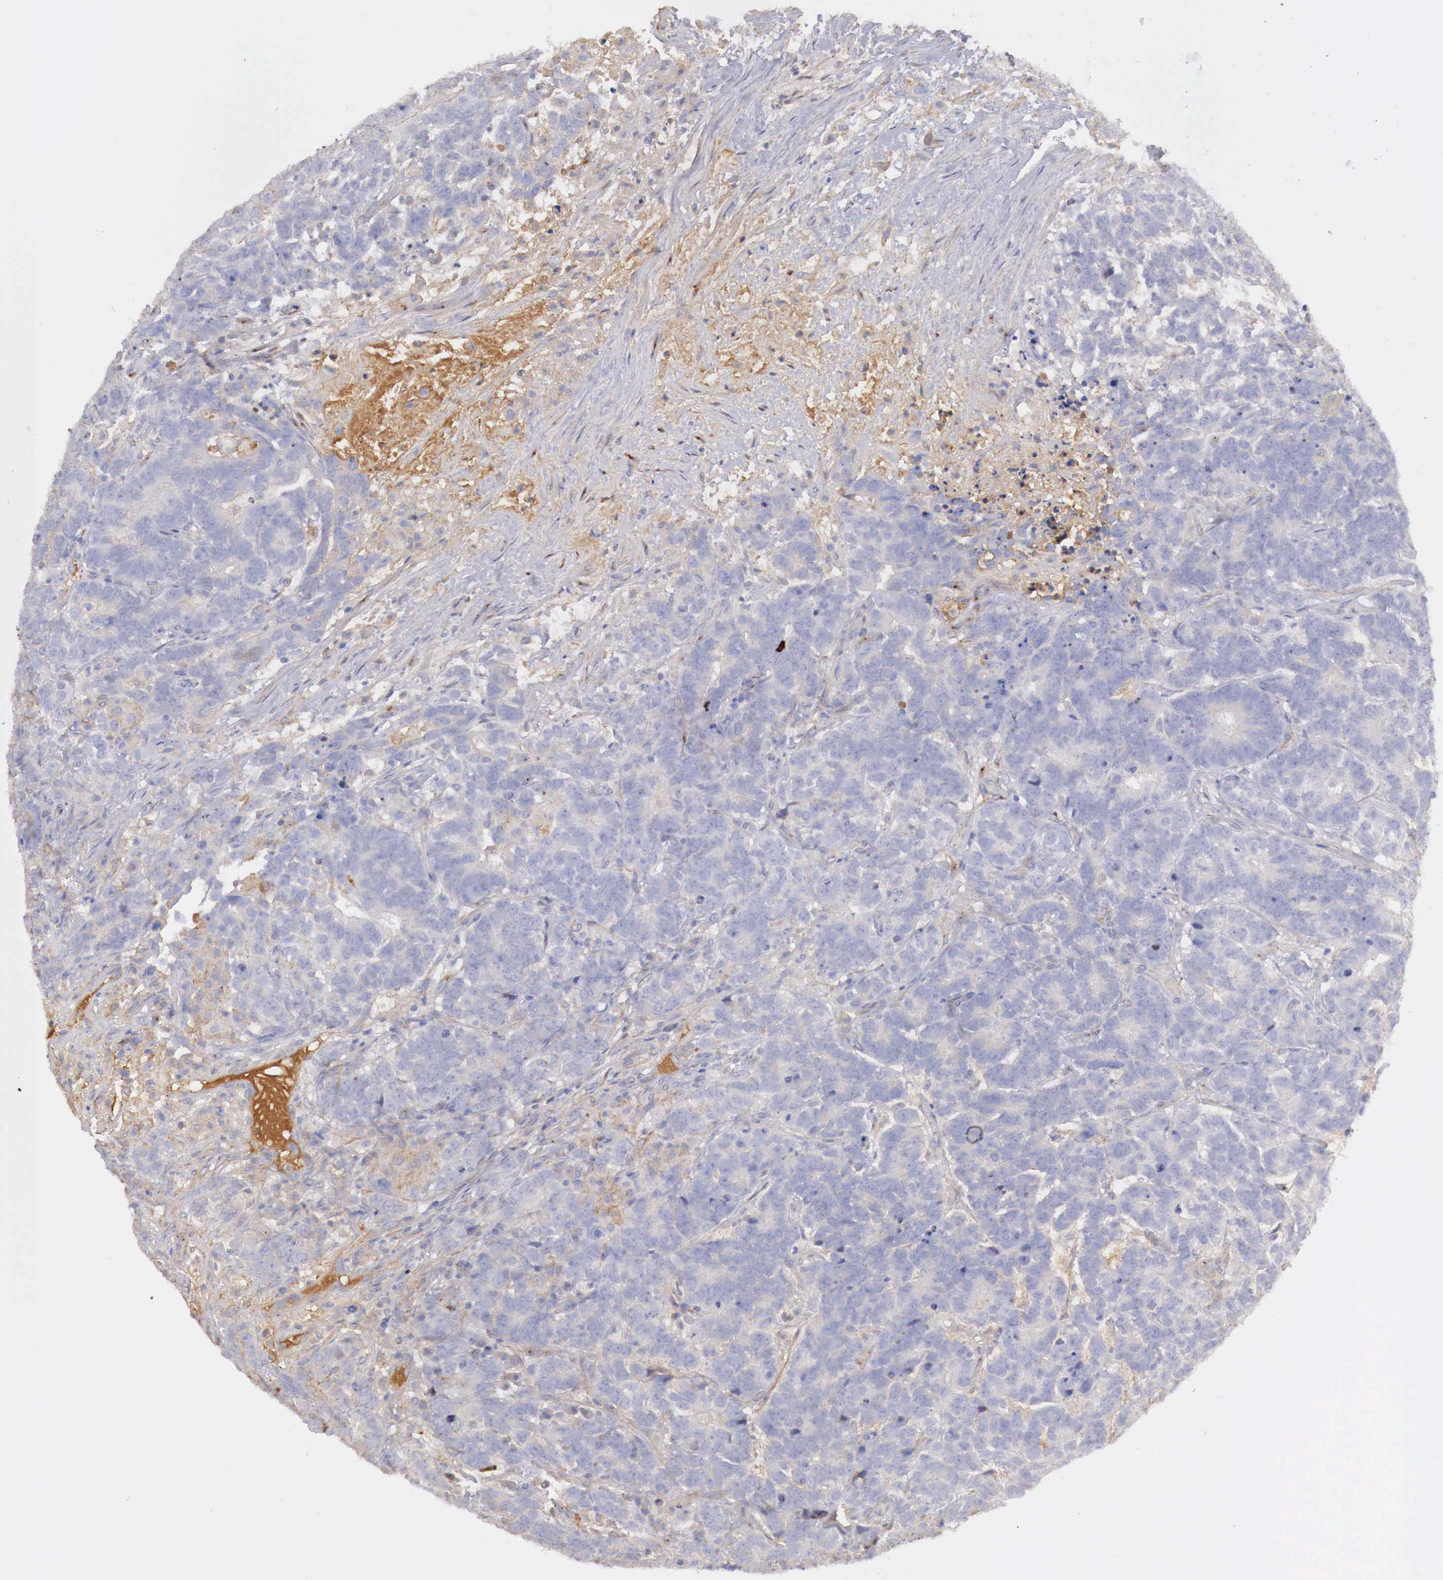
{"staining": {"intensity": "negative", "quantity": "none", "location": "none"}, "tissue": "testis cancer", "cell_type": "Tumor cells", "image_type": "cancer", "snomed": [{"axis": "morphology", "description": "Carcinoma, Embryonal, NOS"}, {"axis": "topography", "description": "Testis"}], "caption": "Human testis embryonal carcinoma stained for a protein using immunohistochemistry (IHC) demonstrates no staining in tumor cells.", "gene": "KLHDC7B", "patient": {"sex": "male", "age": 26}}